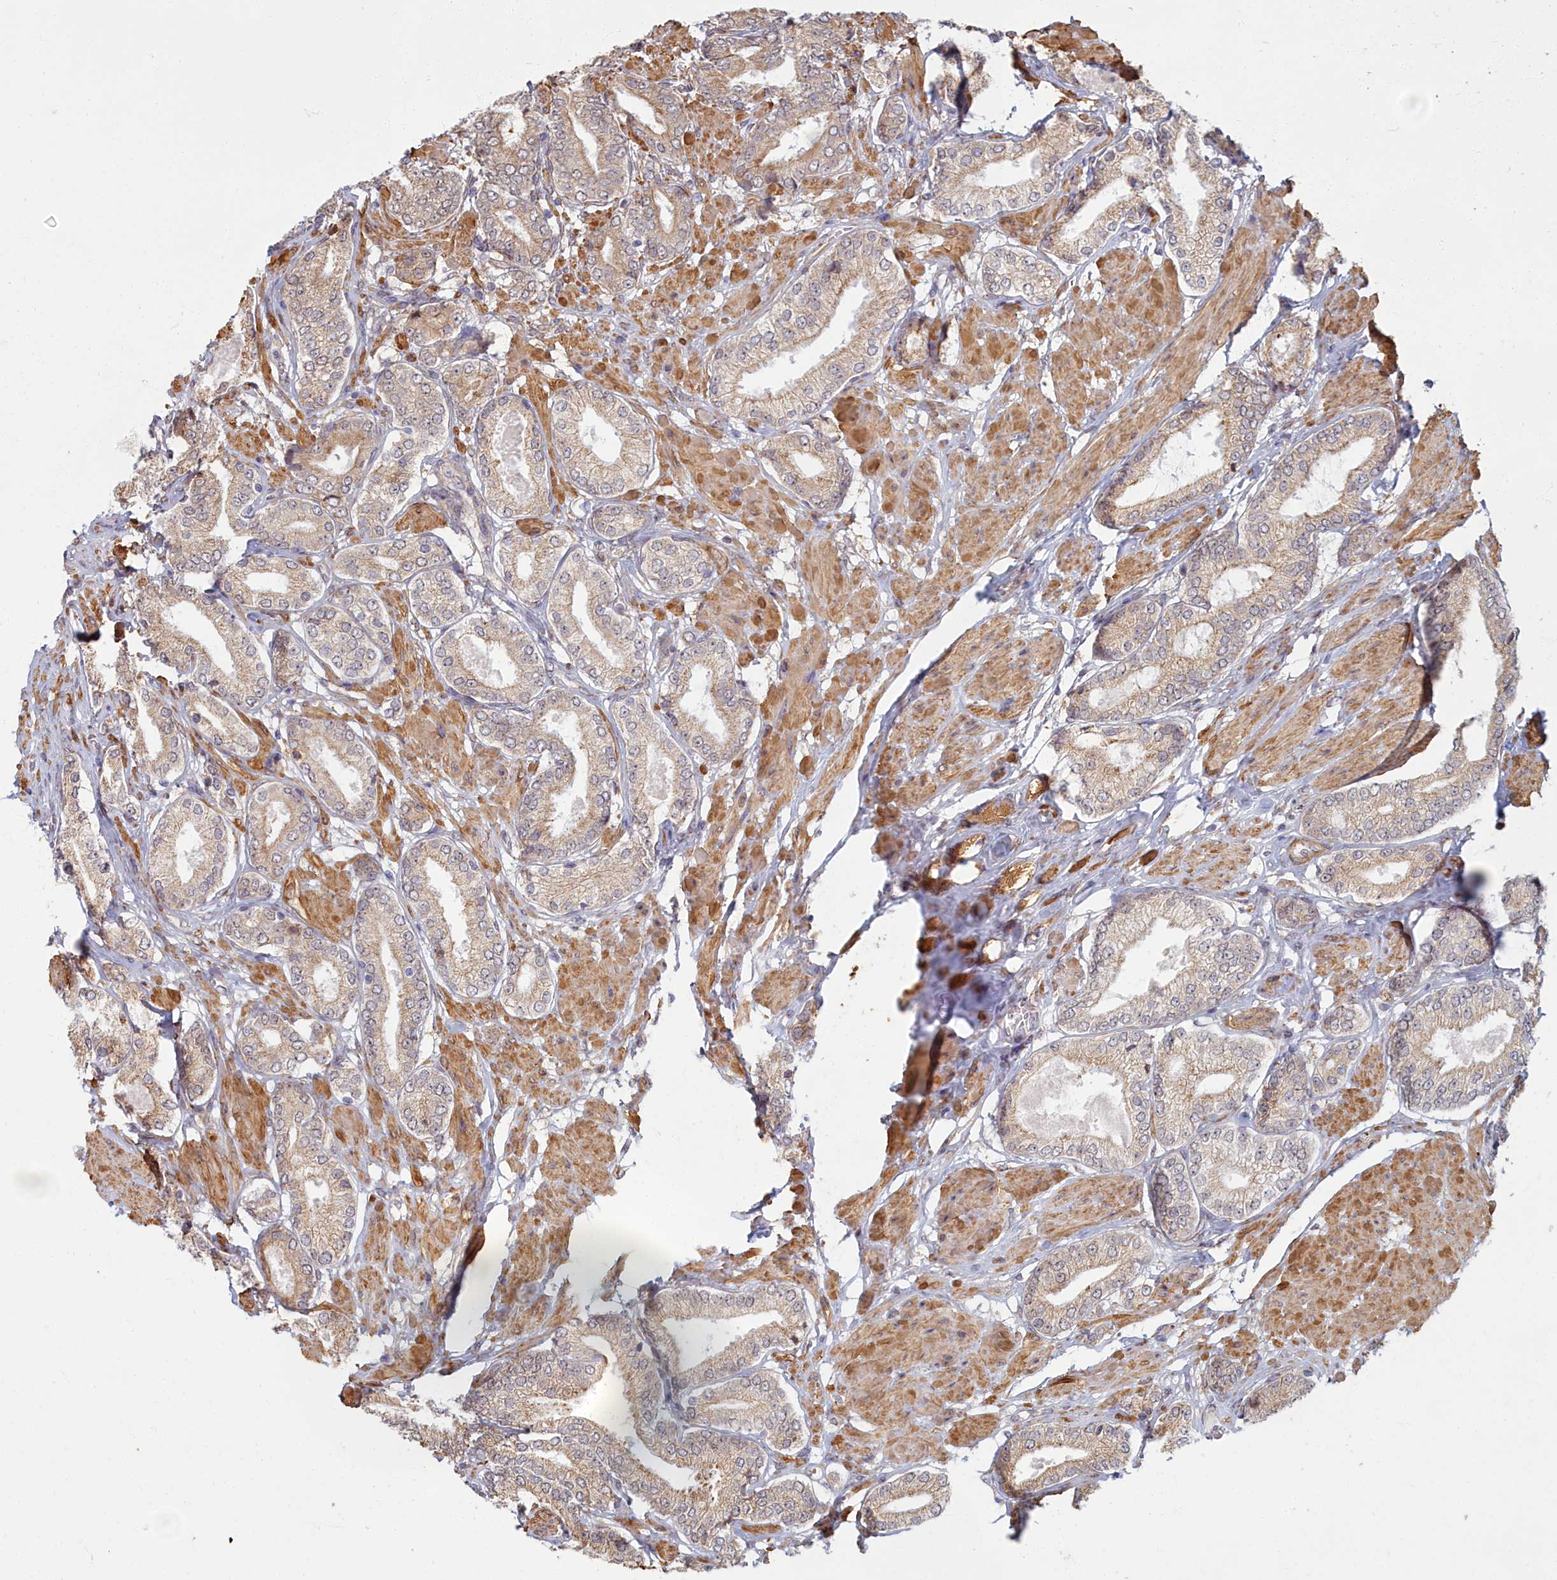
{"staining": {"intensity": "weak", "quantity": ">75%", "location": "cytoplasmic/membranous"}, "tissue": "prostate cancer", "cell_type": "Tumor cells", "image_type": "cancer", "snomed": [{"axis": "morphology", "description": "Adenocarcinoma, High grade"}, {"axis": "topography", "description": "Prostate and seminal vesicle, NOS"}], "caption": "Prostate adenocarcinoma (high-grade) tissue displays weak cytoplasmic/membranous expression in approximately >75% of tumor cells Immunohistochemistry stains the protein in brown and the nuclei are stained blue.", "gene": "MAK16", "patient": {"sex": "male", "age": 64}}